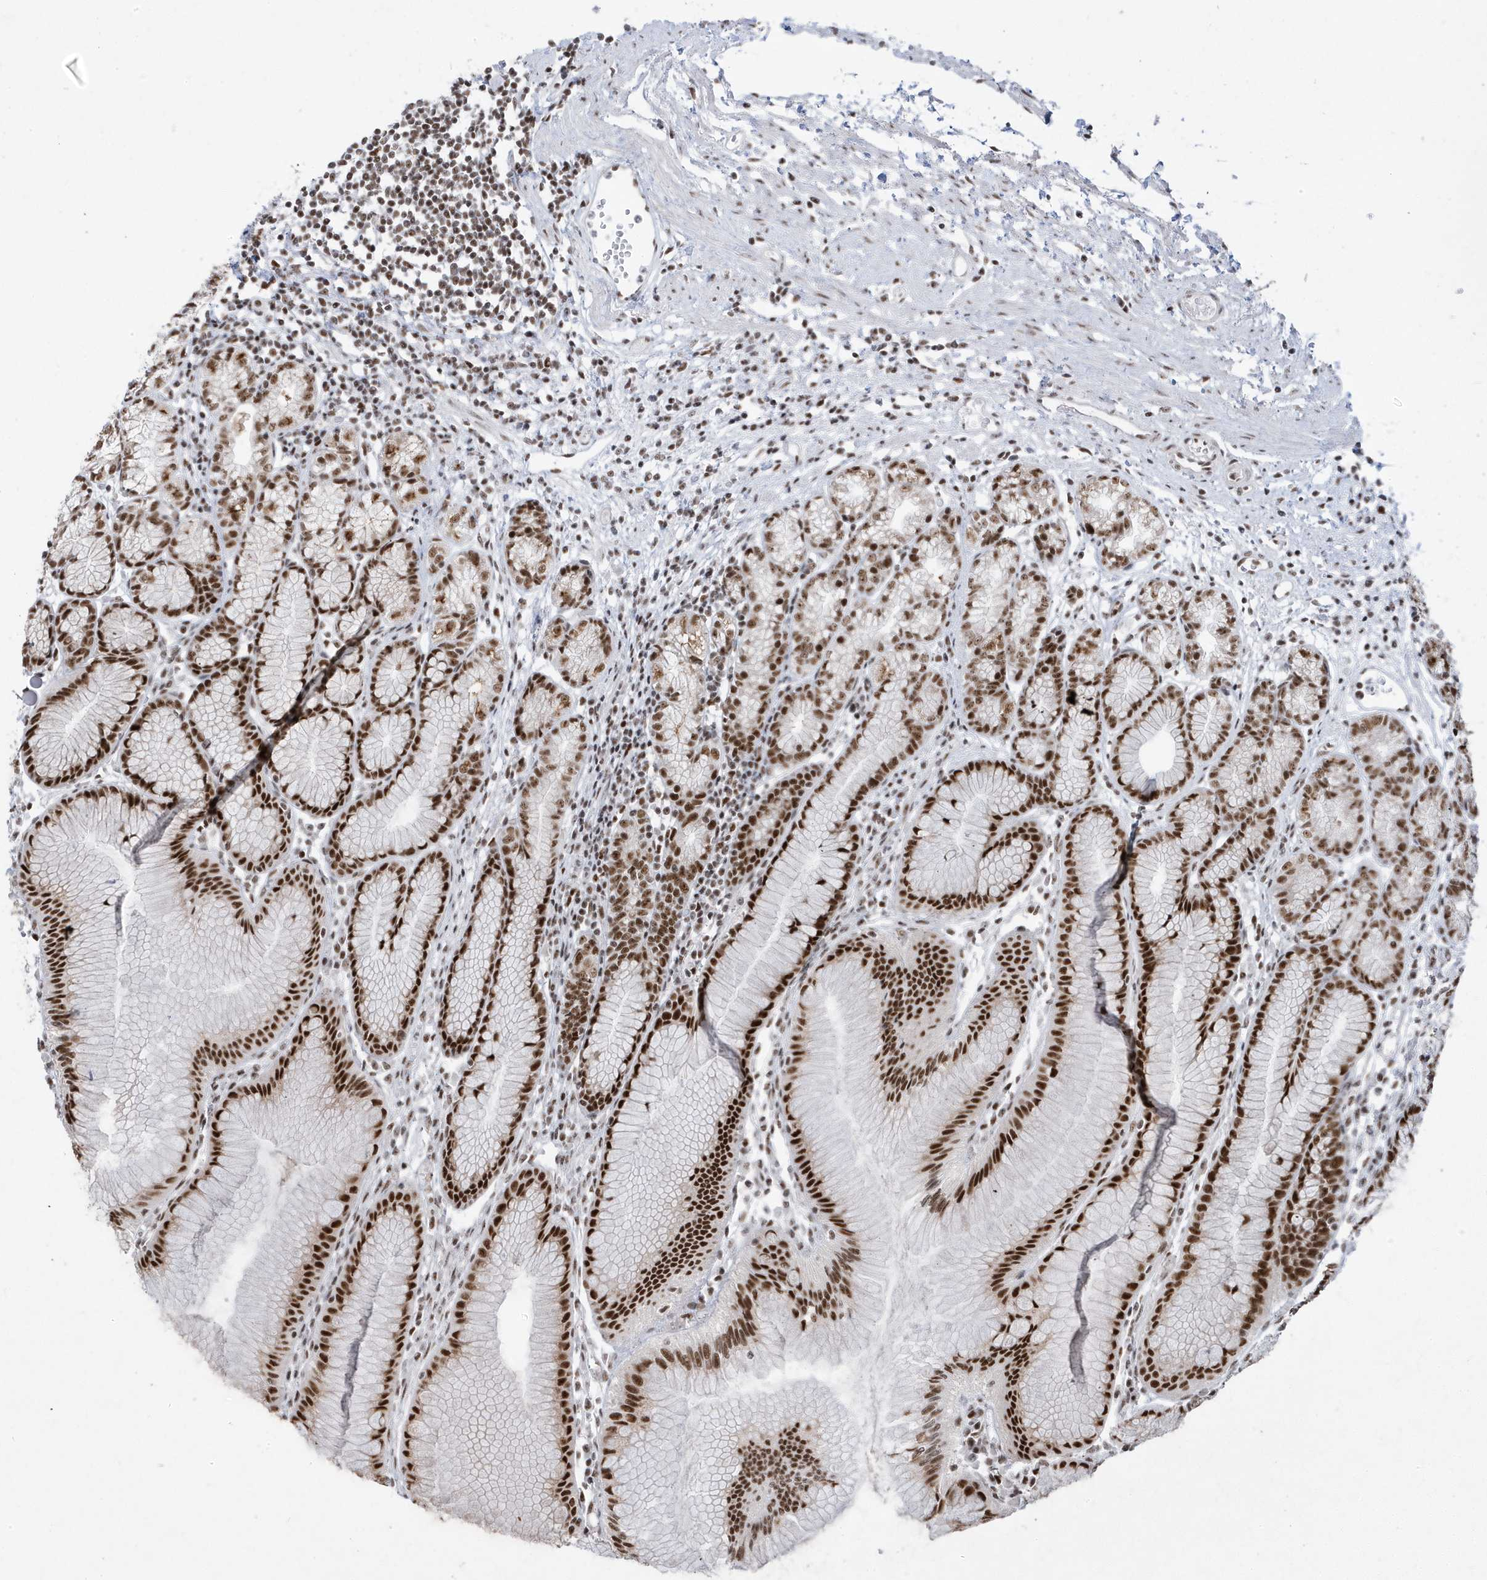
{"staining": {"intensity": "strong", "quantity": "25%-75%", "location": "nuclear"}, "tissue": "stomach", "cell_type": "Glandular cells", "image_type": "normal", "snomed": [{"axis": "morphology", "description": "Normal tissue, NOS"}, {"axis": "topography", "description": "Stomach"}], "caption": "Brown immunohistochemical staining in unremarkable human stomach reveals strong nuclear positivity in approximately 25%-75% of glandular cells. (DAB (3,3'-diaminobenzidine) IHC, brown staining for protein, blue staining for nuclei).", "gene": "MTREX", "patient": {"sex": "female", "age": 57}}